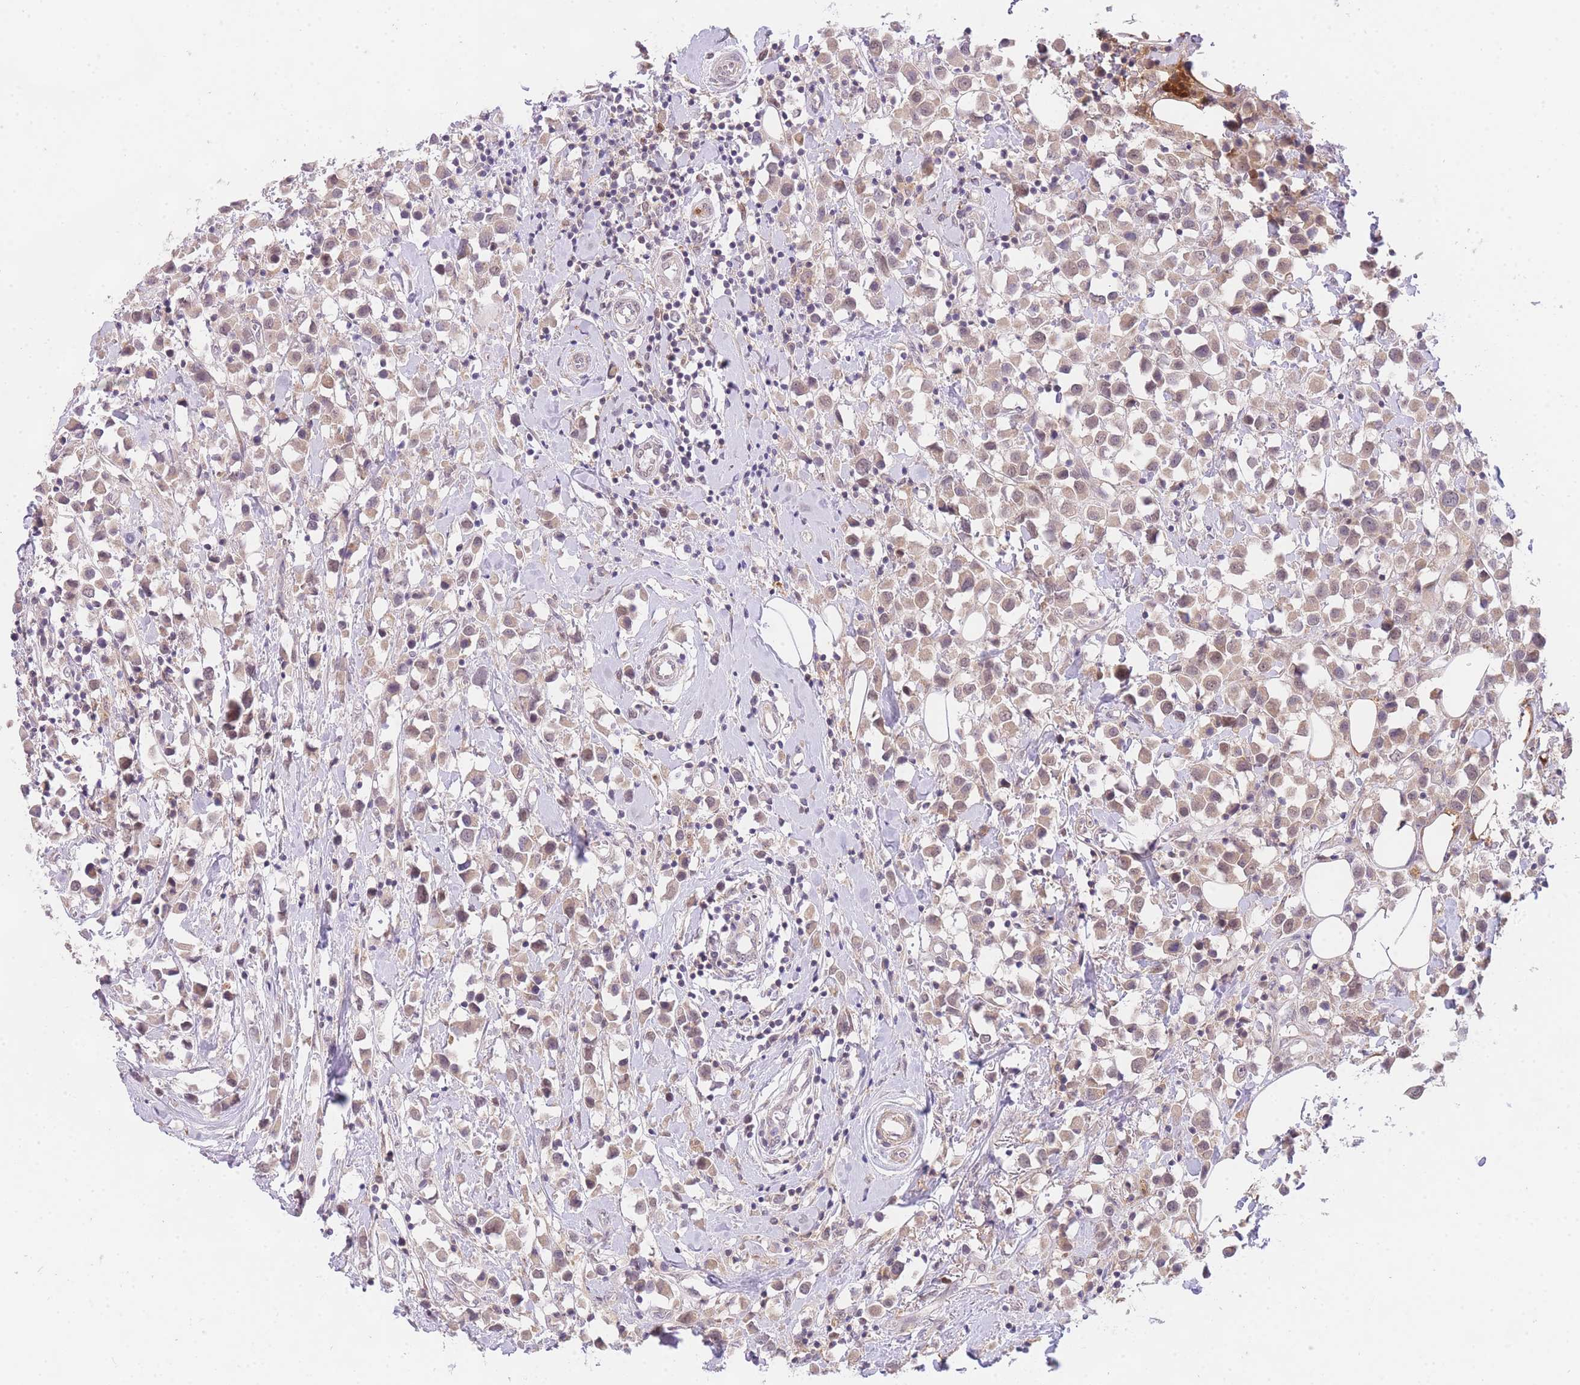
{"staining": {"intensity": "weak", "quantity": ">75%", "location": "cytoplasmic/membranous,nuclear"}, "tissue": "breast cancer", "cell_type": "Tumor cells", "image_type": "cancer", "snomed": [{"axis": "morphology", "description": "Duct carcinoma"}, {"axis": "topography", "description": "Breast"}], "caption": "The micrograph exhibits a brown stain indicating the presence of a protein in the cytoplasmic/membranous and nuclear of tumor cells in breast cancer (intraductal carcinoma).", "gene": "SLC25A33", "patient": {"sex": "female", "age": 61}}